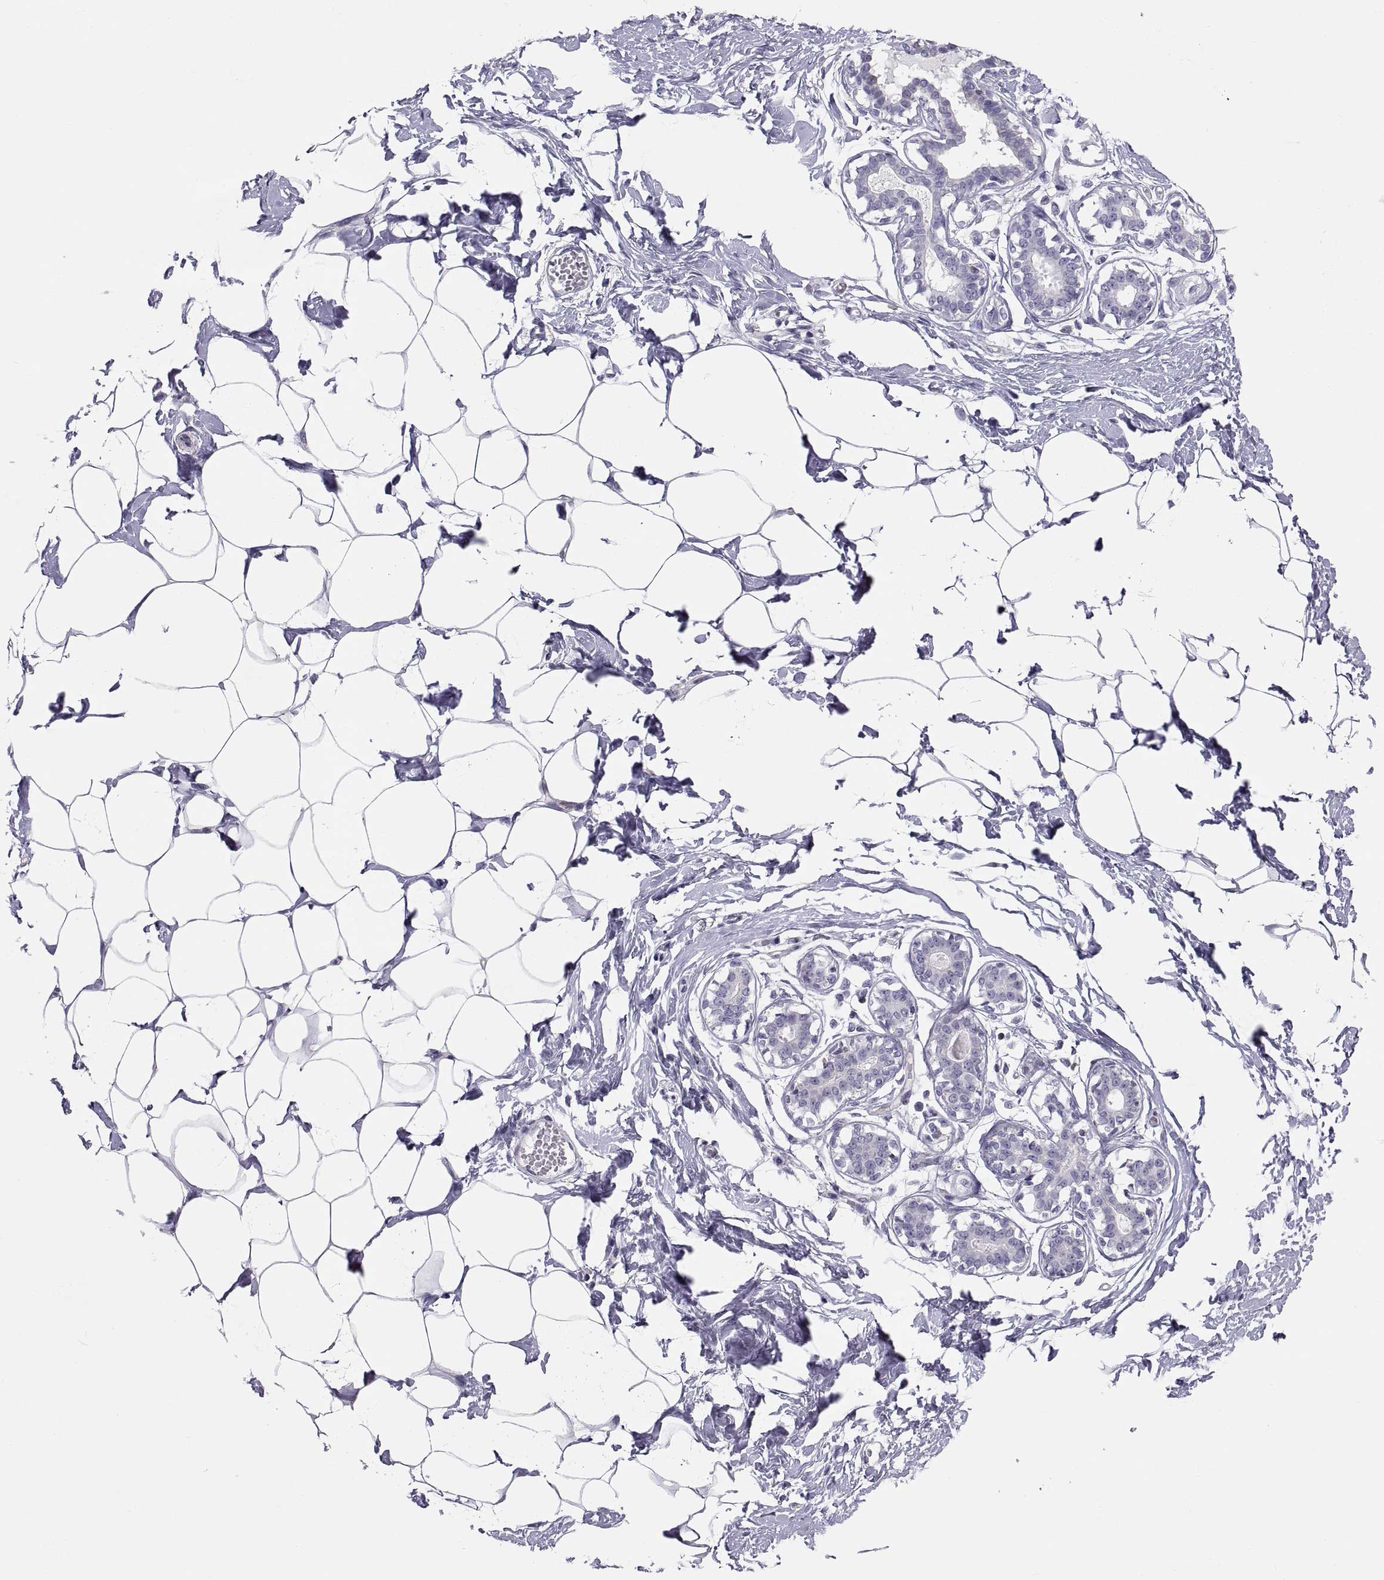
{"staining": {"intensity": "negative", "quantity": "none", "location": "none"}, "tissue": "breast", "cell_type": "Adipocytes", "image_type": "normal", "snomed": [{"axis": "morphology", "description": "Normal tissue, NOS"}, {"axis": "morphology", "description": "Lobular carcinoma, in situ"}, {"axis": "topography", "description": "Breast"}], "caption": "An immunohistochemistry image of benign breast is shown. There is no staining in adipocytes of breast.", "gene": "ERO1A", "patient": {"sex": "female", "age": 35}}